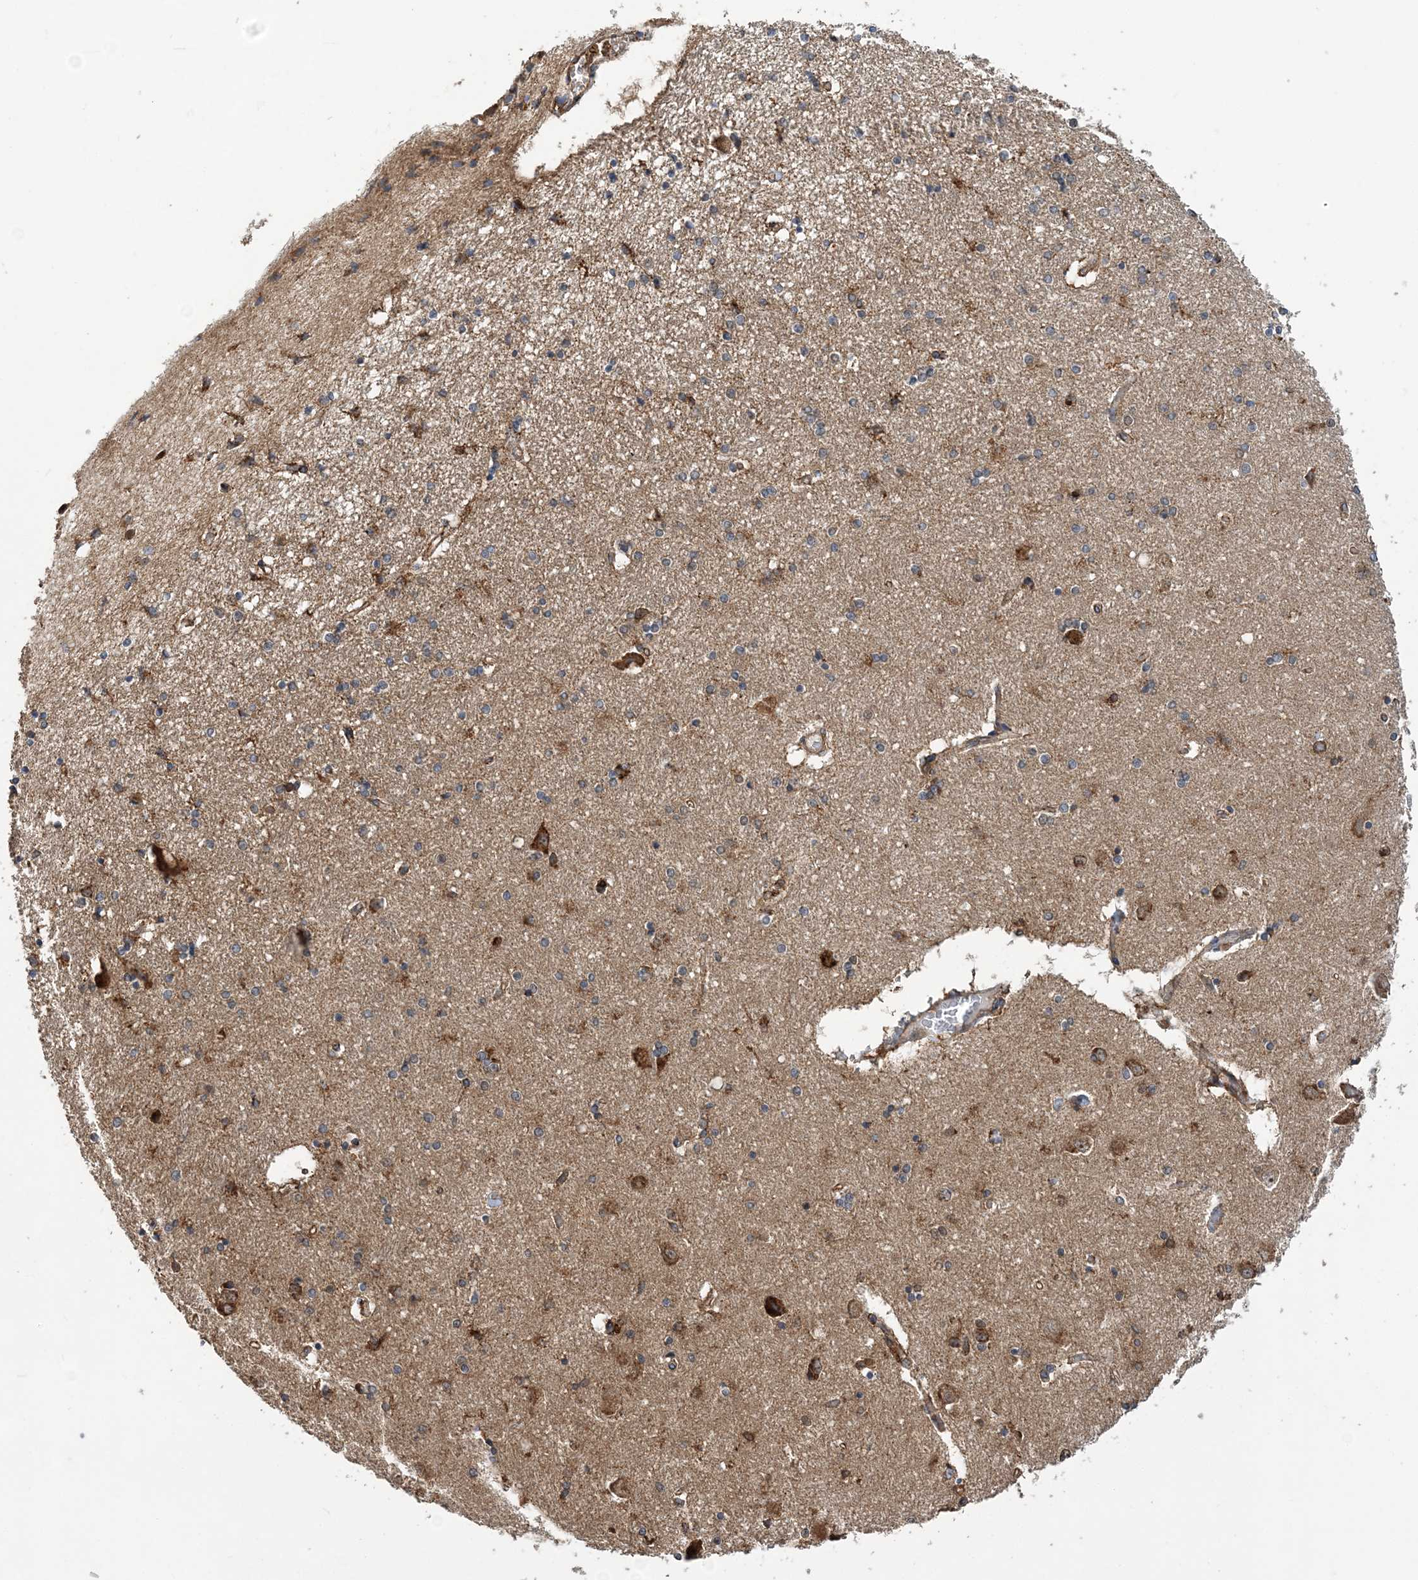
{"staining": {"intensity": "moderate", "quantity": "<25%", "location": "cytoplasmic/membranous"}, "tissue": "hippocampus", "cell_type": "Glial cells", "image_type": "normal", "snomed": [{"axis": "morphology", "description": "Normal tissue, NOS"}, {"axis": "topography", "description": "Hippocampus"}], "caption": "IHC (DAB (3,3'-diaminobenzidine)) staining of benign human hippocampus displays moderate cytoplasmic/membranous protein positivity in approximately <25% of glial cells.", "gene": "WDR12", "patient": {"sex": "female", "age": 54}}